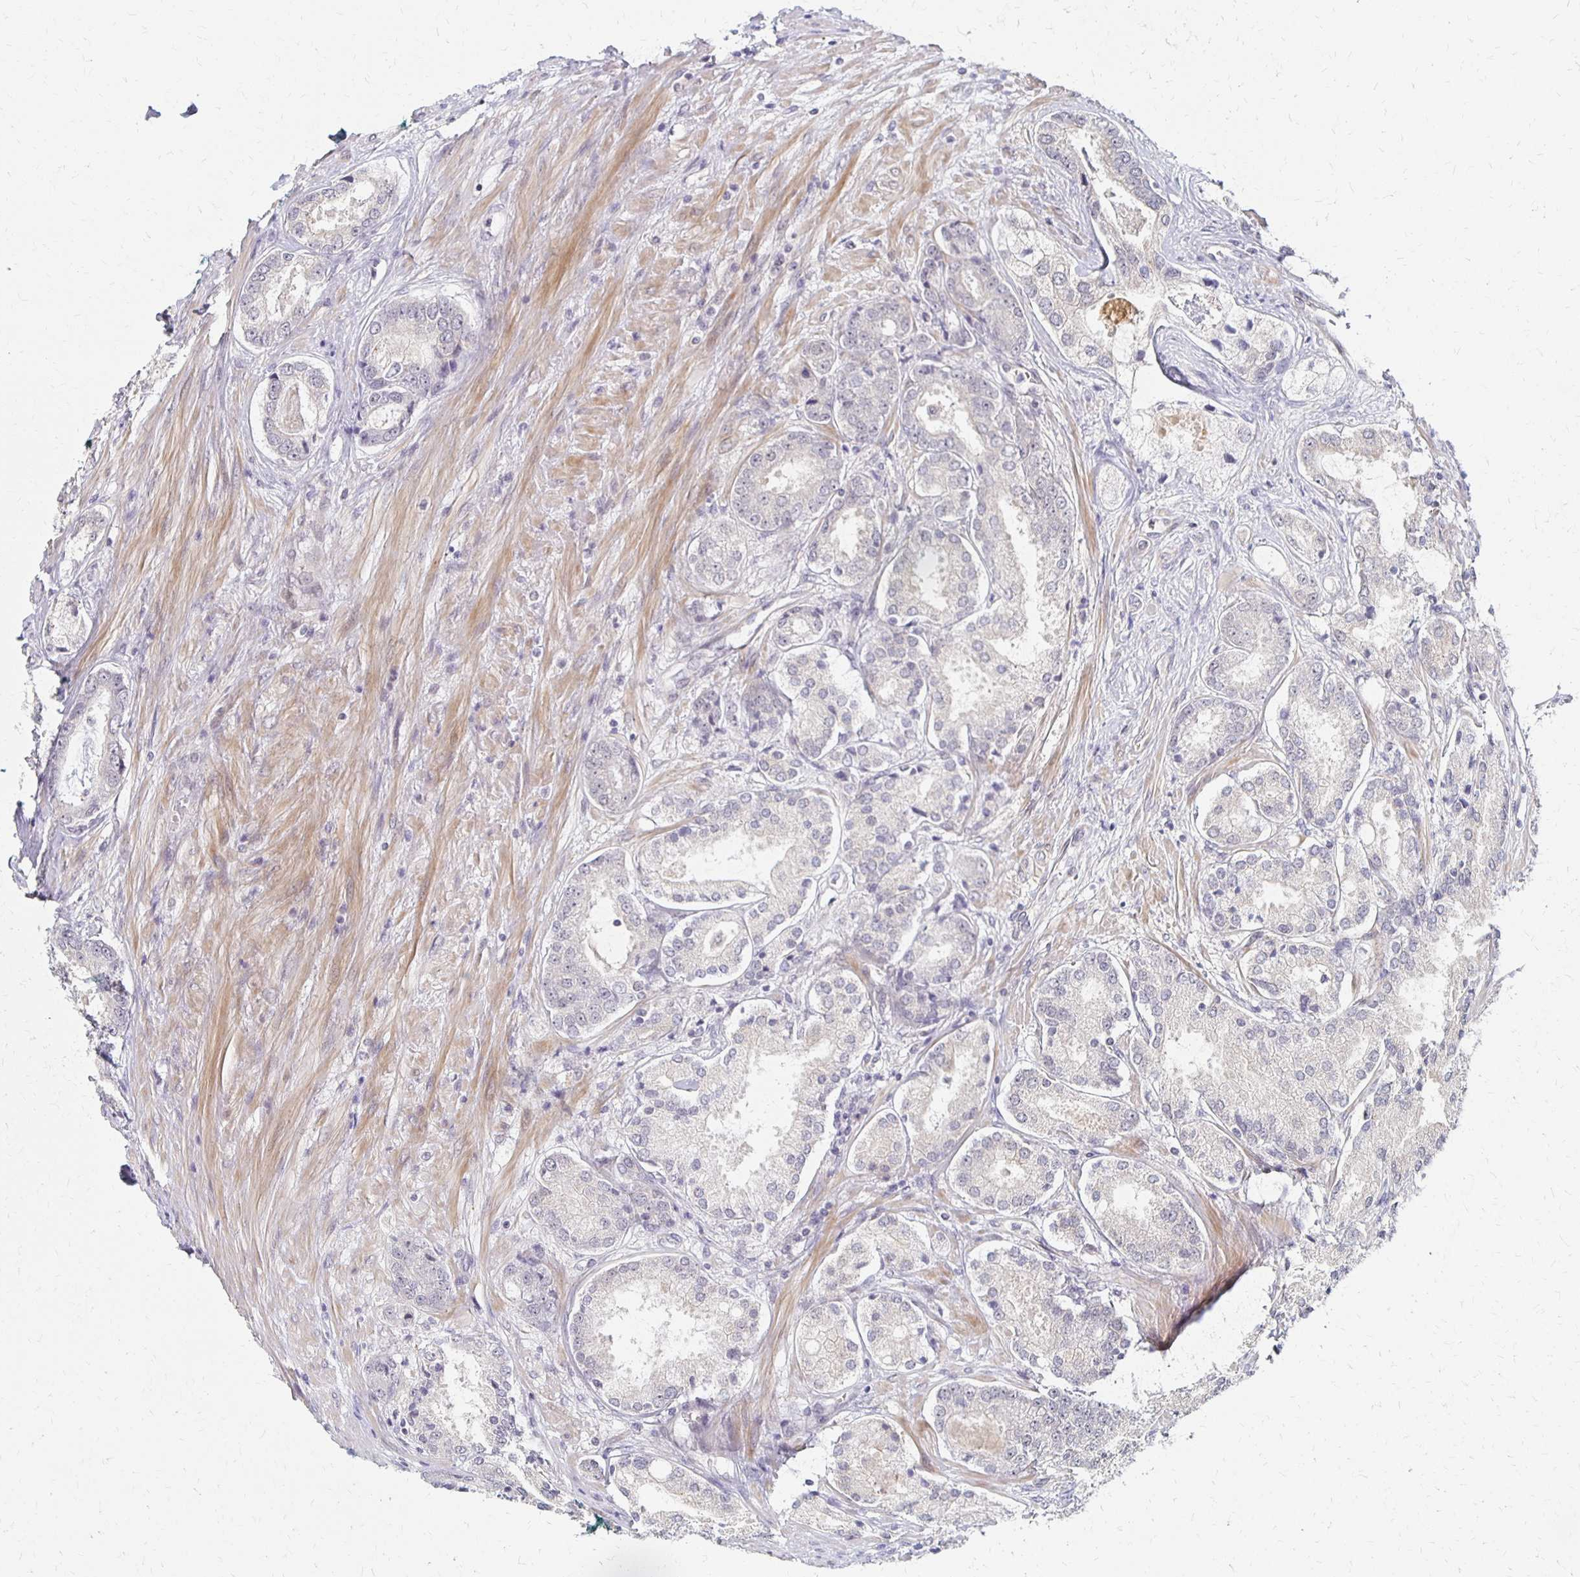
{"staining": {"intensity": "negative", "quantity": "none", "location": "none"}, "tissue": "prostate cancer", "cell_type": "Tumor cells", "image_type": "cancer", "snomed": [{"axis": "morphology", "description": "Adenocarcinoma, Low grade"}, {"axis": "topography", "description": "Prostate"}], "caption": "High magnification brightfield microscopy of prostate adenocarcinoma (low-grade) stained with DAB (3,3'-diaminobenzidine) (brown) and counterstained with hematoxylin (blue): tumor cells show no significant staining.", "gene": "PRKCB", "patient": {"sex": "male", "age": 68}}